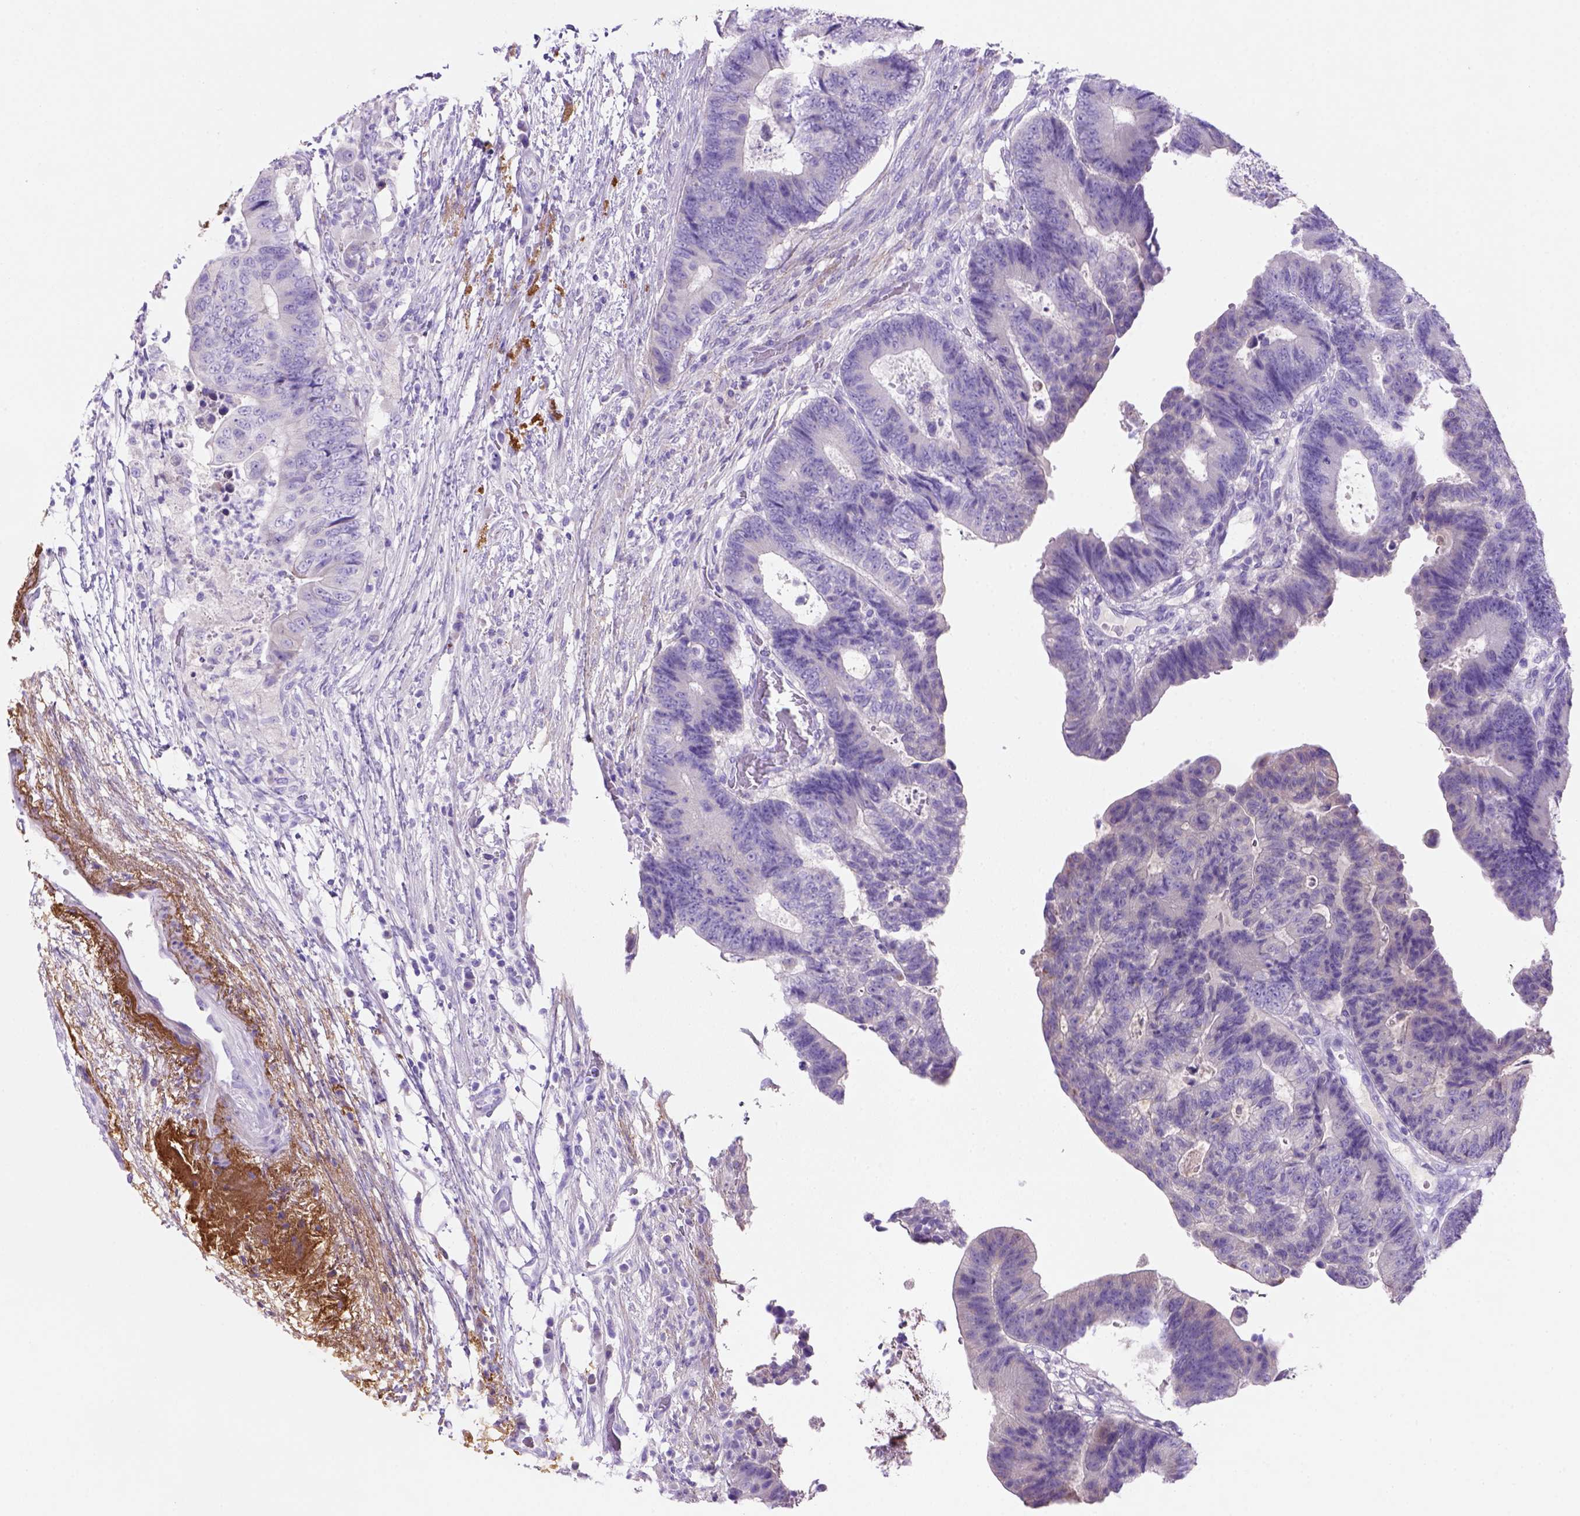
{"staining": {"intensity": "negative", "quantity": "none", "location": "none"}, "tissue": "colorectal cancer", "cell_type": "Tumor cells", "image_type": "cancer", "snomed": [{"axis": "morphology", "description": "Adenocarcinoma, NOS"}, {"axis": "topography", "description": "Colon"}], "caption": "DAB (3,3'-diaminobenzidine) immunohistochemical staining of human colorectal adenocarcinoma displays no significant staining in tumor cells. The staining is performed using DAB (3,3'-diaminobenzidine) brown chromogen with nuclei counter-stained in using hematoxylin.", "gene": "SIRPD", "patient": {"sex": "female", "age": 48}}